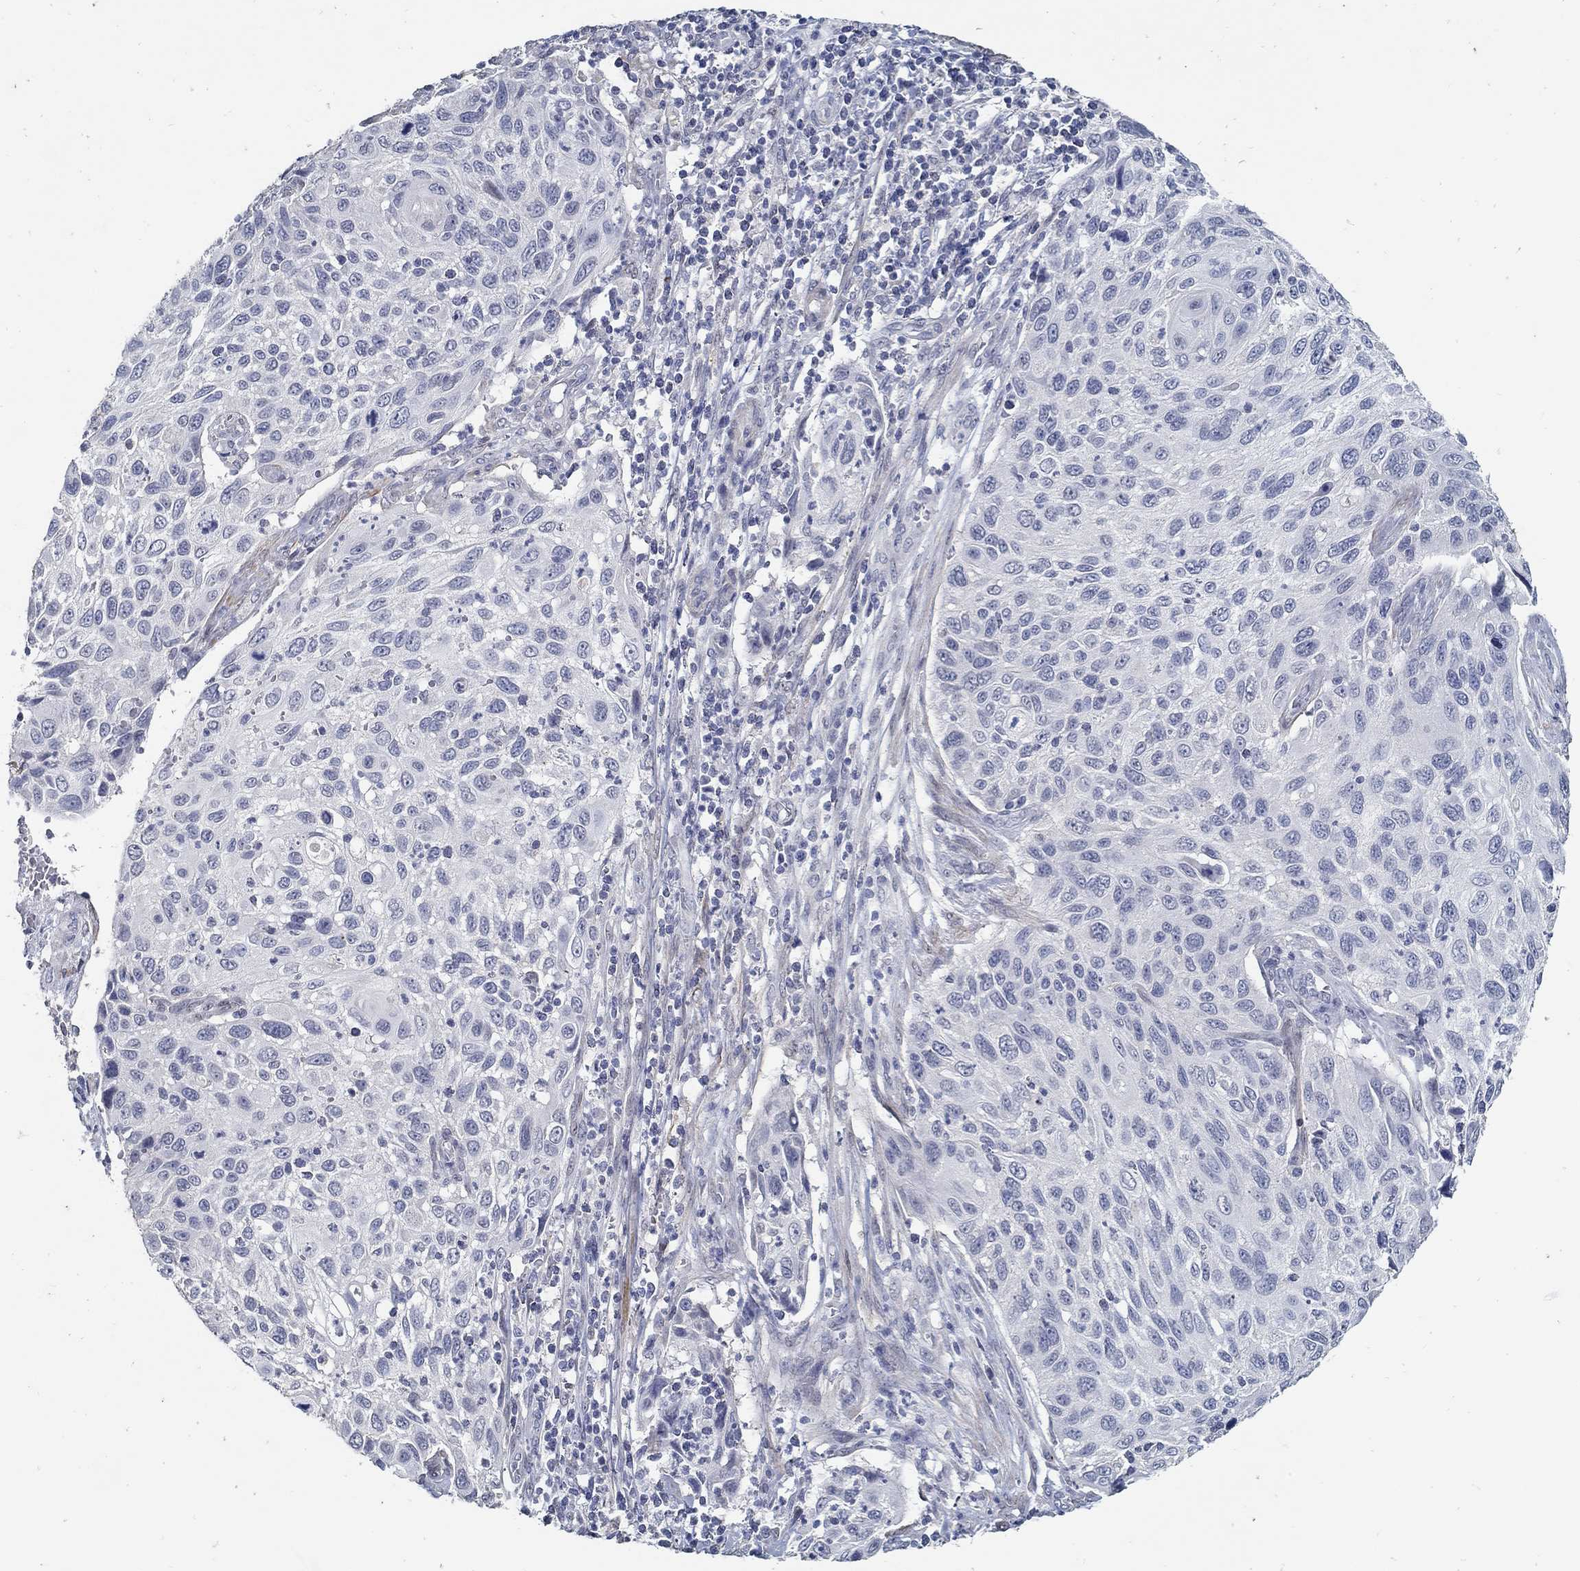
{"staining": {"intensity": "negative", "quantity": "none", "location": "none"}, "tissue": "cervical cancer", "cell_type": "Tumor cells", "image_type": "cancer", "snomed": [{"axis": "morphology", "description": "Squamous cell carcinoma, NOS"}, {"axis": "topography", "description": "Cervix"}], "caption": "Protein analysis of cervical squamous cell carcinoma demonstrates no significant staining in tumor cells. The staining was performed using DAB to visualize the protein expression in brown, while the nuclei were stained in blue with hematoxylin (Magnification: 20x).", "gene": "USP29", "patient": {"sex": "female", "age": 70}}